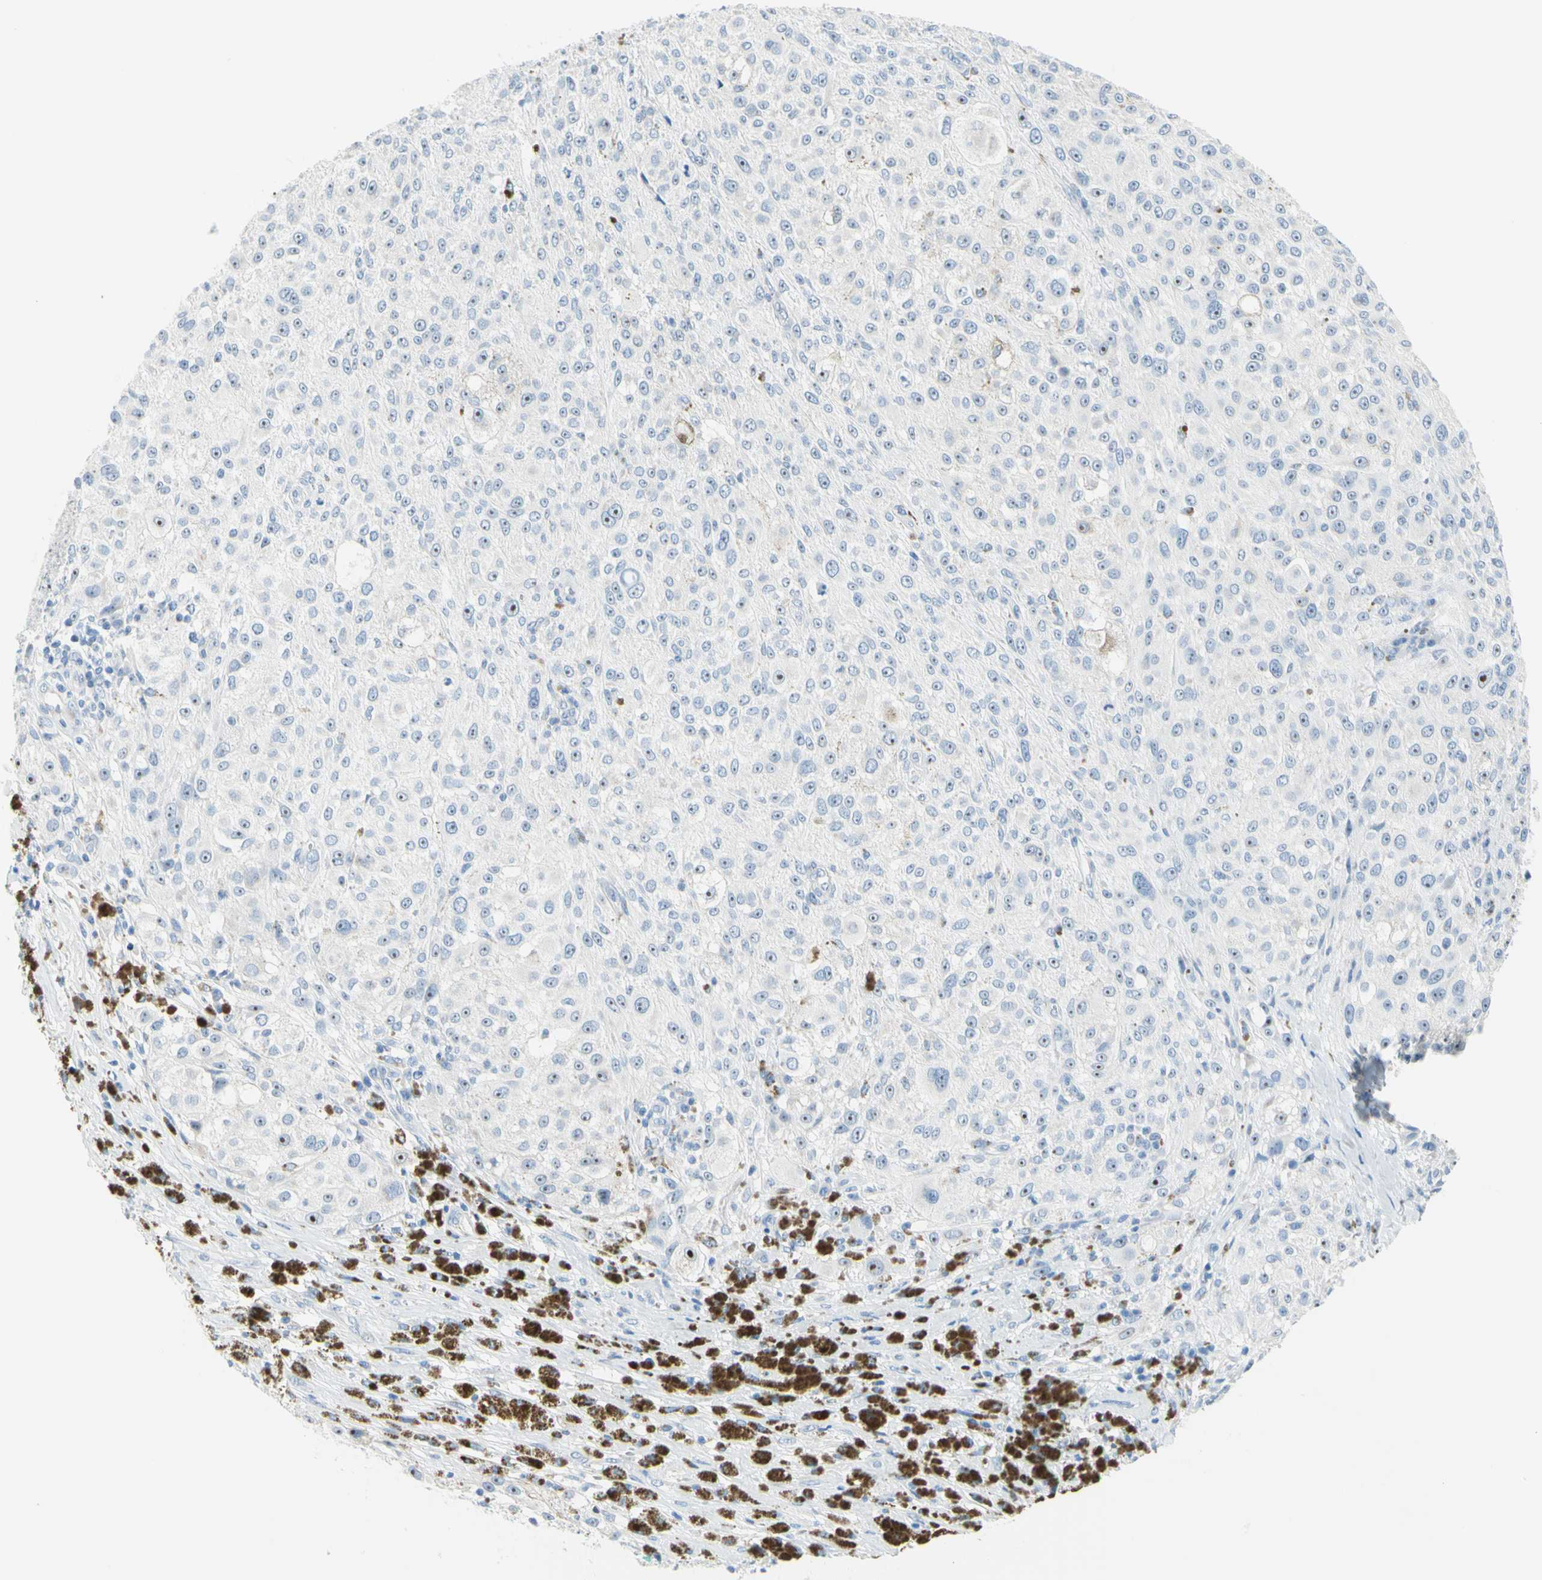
{"staining": {"intensity": "weak", "quantity": "25%-75%", "location": "nuclear"}, "tissue": "melanoma", "cell_type": "Tumor cells", "image_type": "cancer", "snomed": [{"axis": "morphology", "description": "Necrosis, NOS"}, {"axis": "morphology", "description": "Malignant melanoma, NOS"}, {"axis": "topography", "description": "Skin"}], "caption": "A brown stain shows weak nuclear staining of a protein in human melanoma tumor cells. The staining was performed using DAB to visualize the protein expression in brown, while the nuclei were stained in blue with hematoxylin (Magnification: 20x).", "gene": "CYSLTR1", "patient": {"sex": "female", "age": 87}}